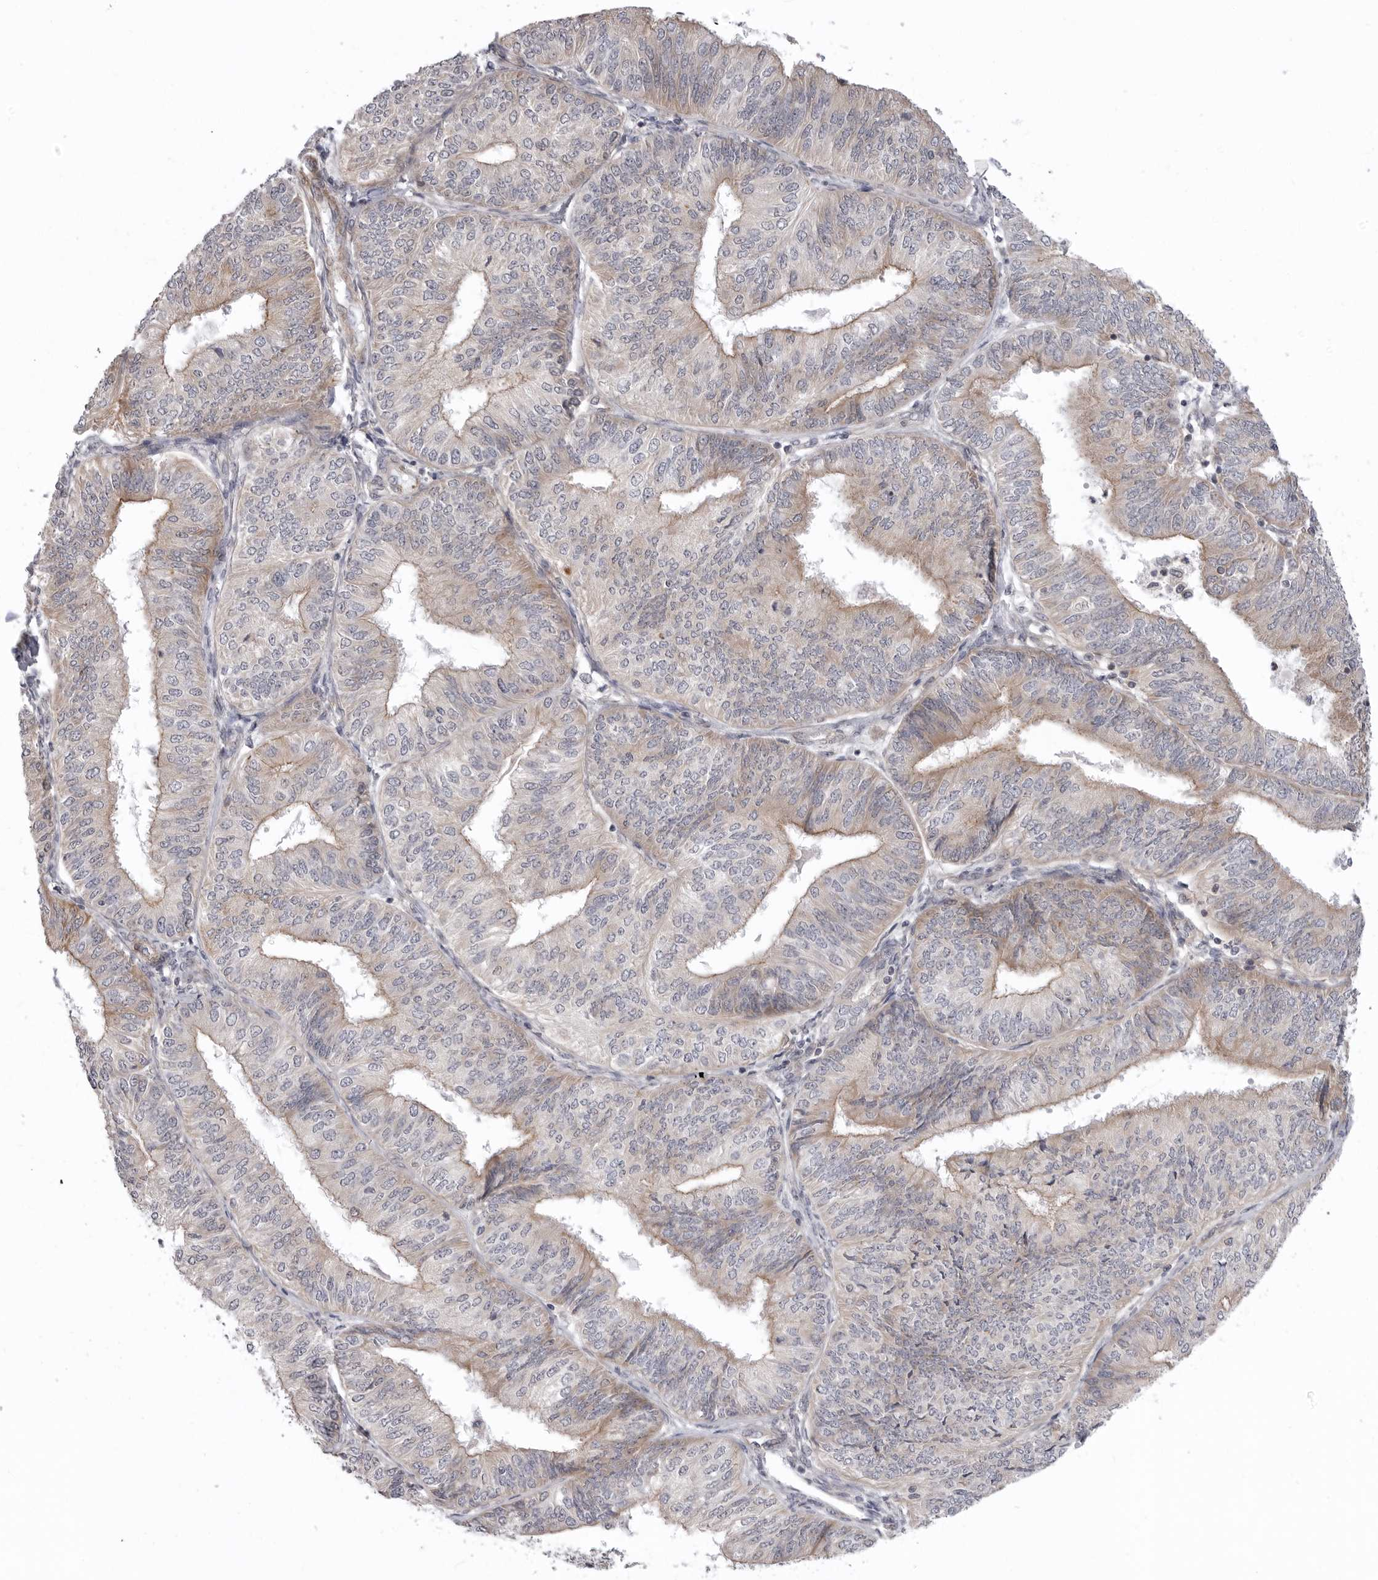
{"staining": {"intensity": "moderate", "quantity": "25%-75%", "location": "cytoplasmic/membranous"}, "tissue": "endometrial cancer", "cell_type": "Tumor cells", "image_type": "cancer", "snomed": [{"axis": "morphology", "description": "Adenocarcinoma, NOS"}, {"axis": "topography", "description": "Endometrium"}], "caption": "This image reveals endometrial cancer stained with IHC to label a protein in brown. The cytoplasmic/membranous of tumor cells show moderate positivity for the protein. Nuclei are counter-stained blue.", "gene": "SCP2", "patient": {"sex": "female", "age": 58}}